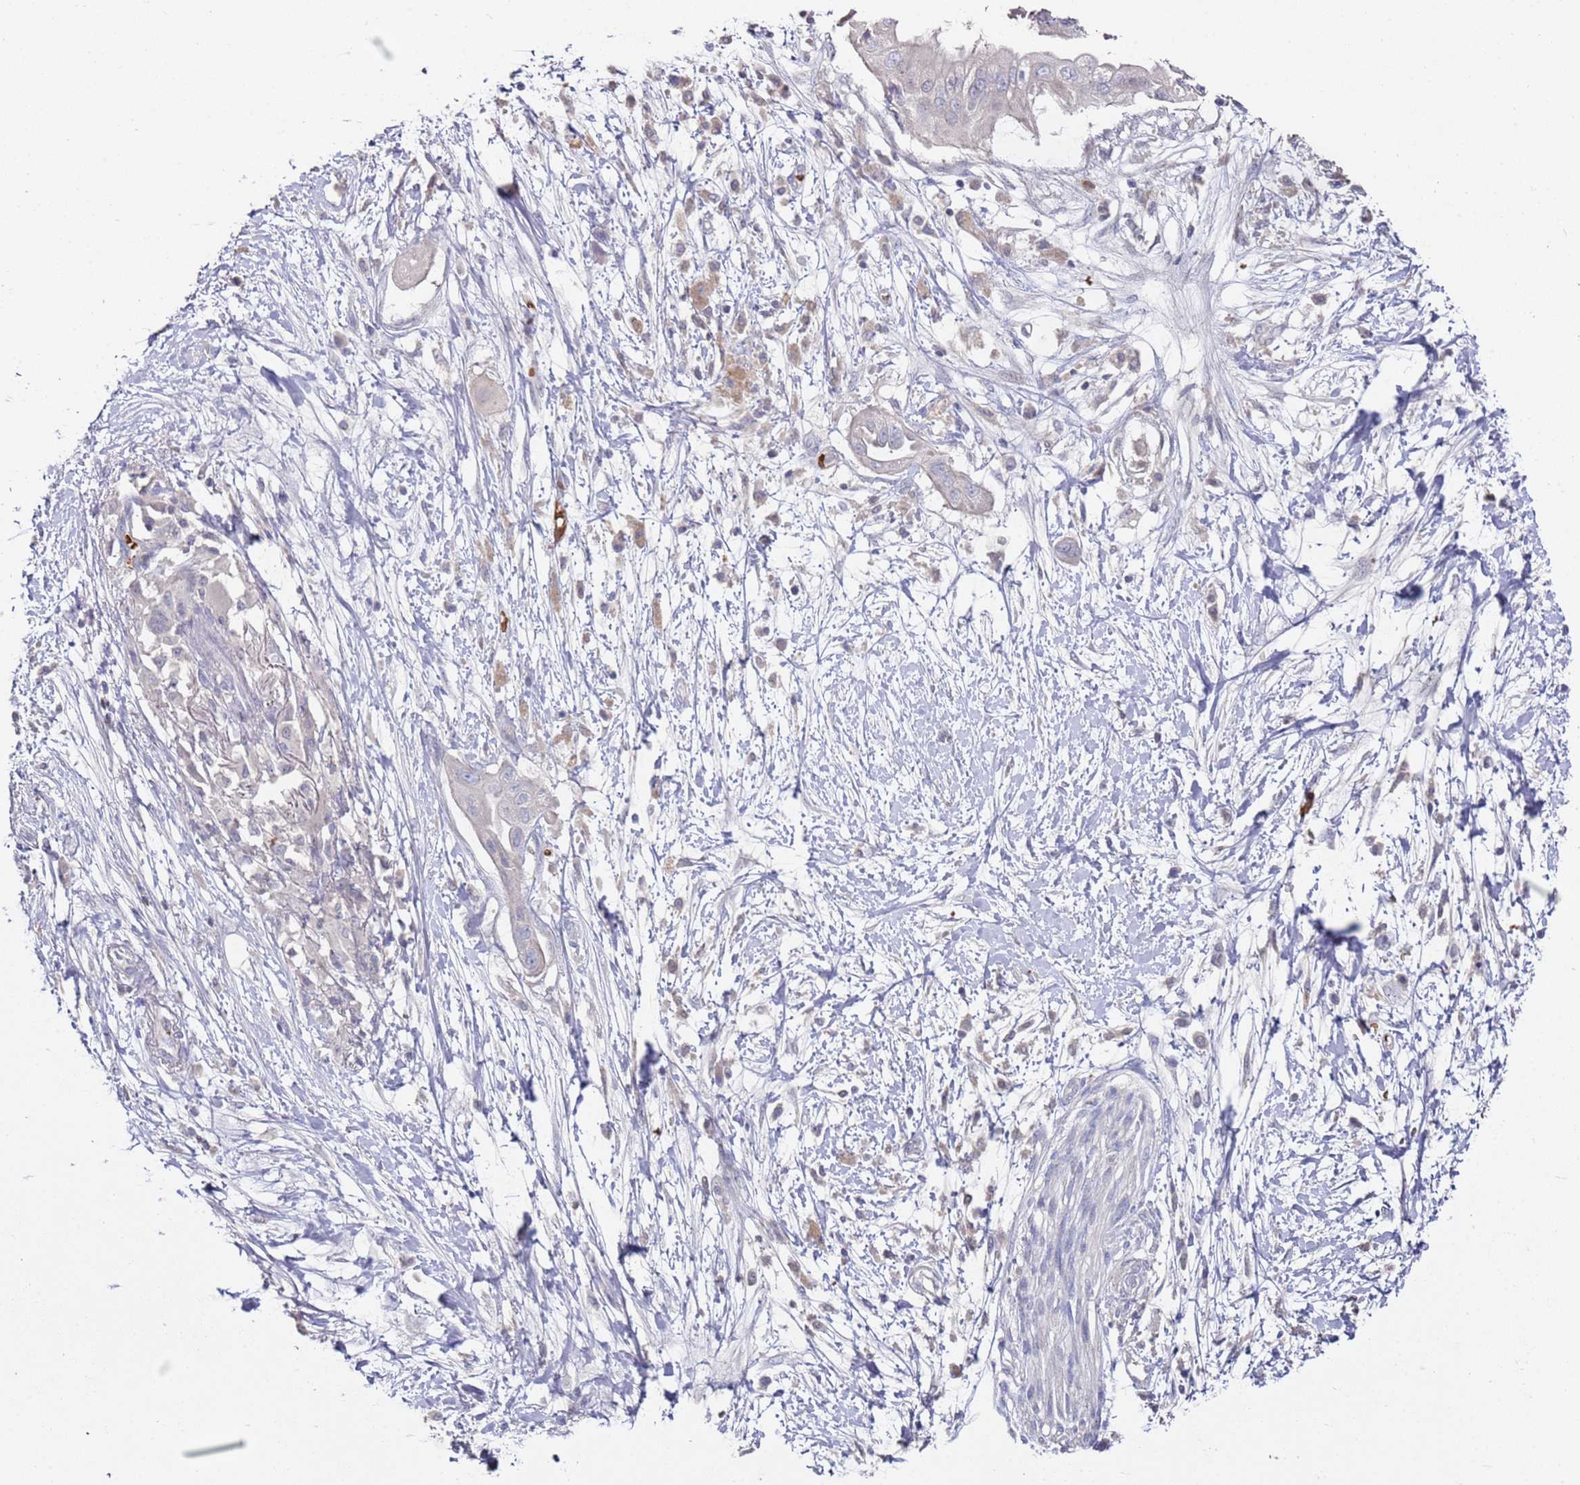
{"staining": {"intensity": "negative", "quantity": "none", "location": "none"}, "tissue": "pancreatic cancer", "cell_type": "Tumor cells", "image_type": "cancer", "snomed": [{"axis": "morphology", "description": "Adenocarcinoma, NOS"}, {"axis": "topography", "description": "Pancreas"}], "caption": "A photomicrograph of human pancreatic cancer (adenocarcinoma) is negative for staining in tumor cells.", "gene": "LACC1", "patient": {"sex": "male", "age": 68}}